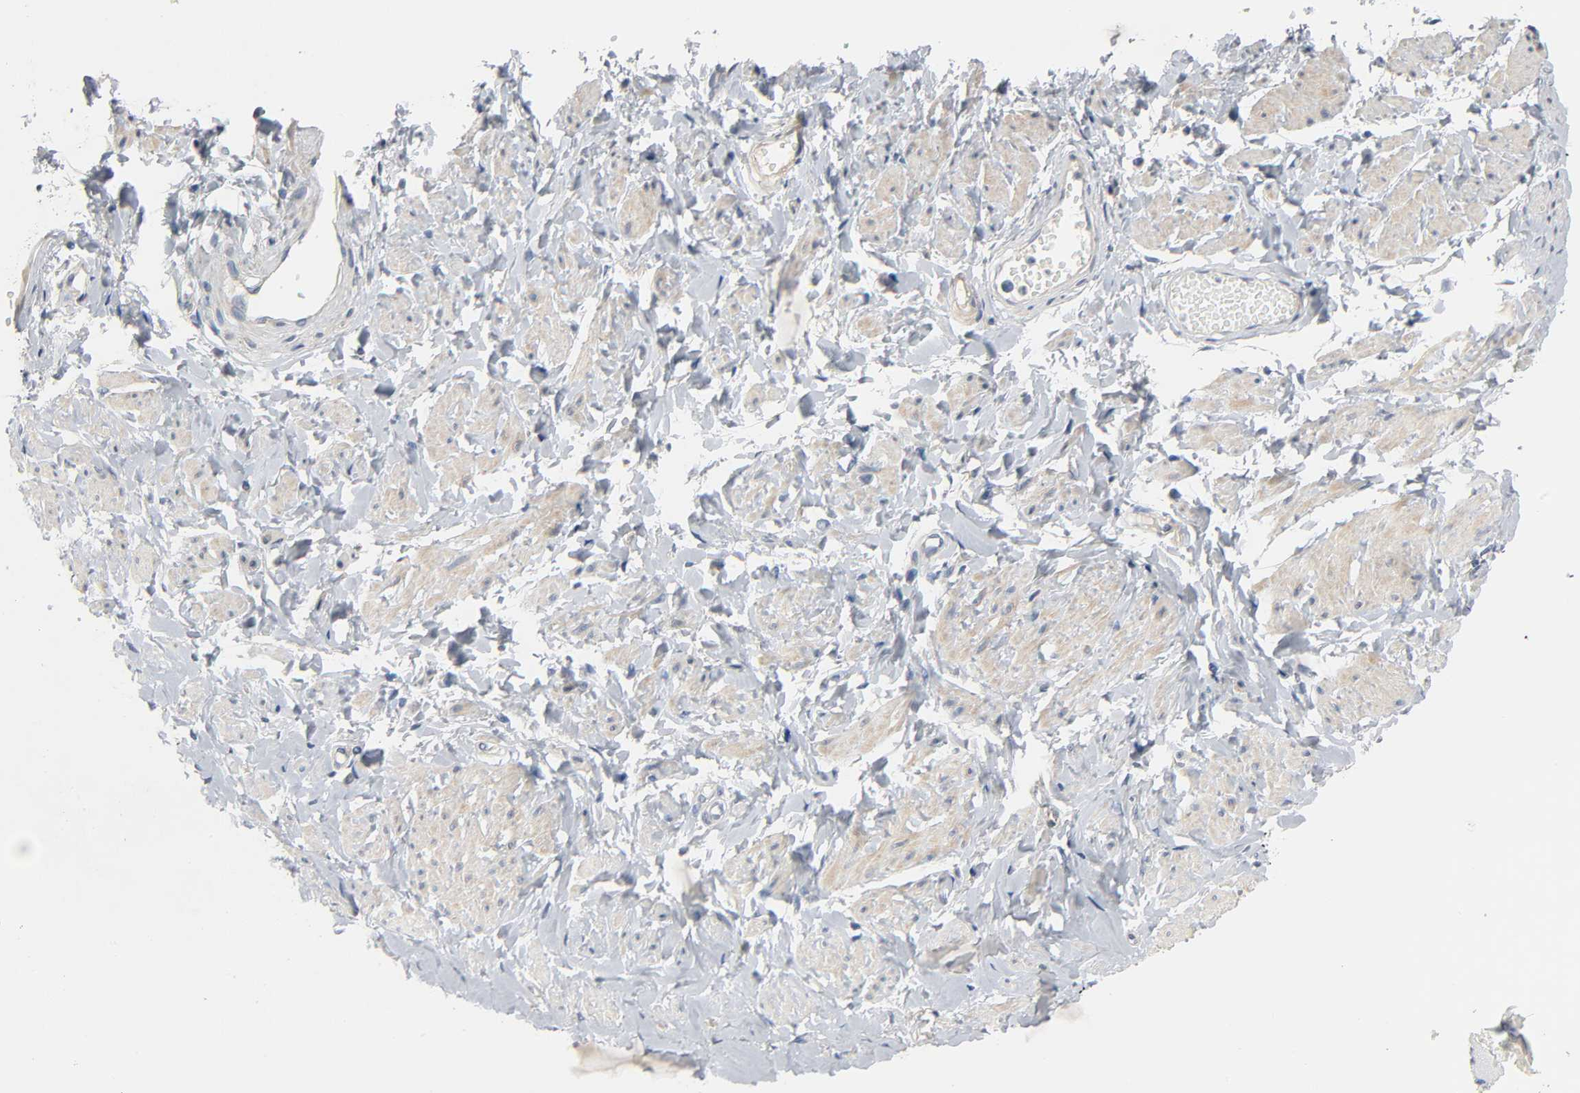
{"staining": {"intensity": "moderate", "quantity": "25%-75%", "location": "cytoplasmic/membranous"}, "tissue": "vagina", "cell_type": "Squamous epithelial cells", "image_type": "normal", "snomed": [{"axis": "morphology", "description": "Normal tissue, NOS"}, {"axis": "topography", "description": "Vagina"}], "caption": "Immunohistochemical staining of unremarkable human vagina shows 25%-75% levels of moderate cytoplasmic/membranous protein expression in approximately 25%-75% of squamous epithelial cells. (Stains: DAB in brown, nuclei in blue, Microscopy: brightfield microscopy at high magnification).", "gene": "ARPC1A", "patient": {"sex": "female", "age": 55}}